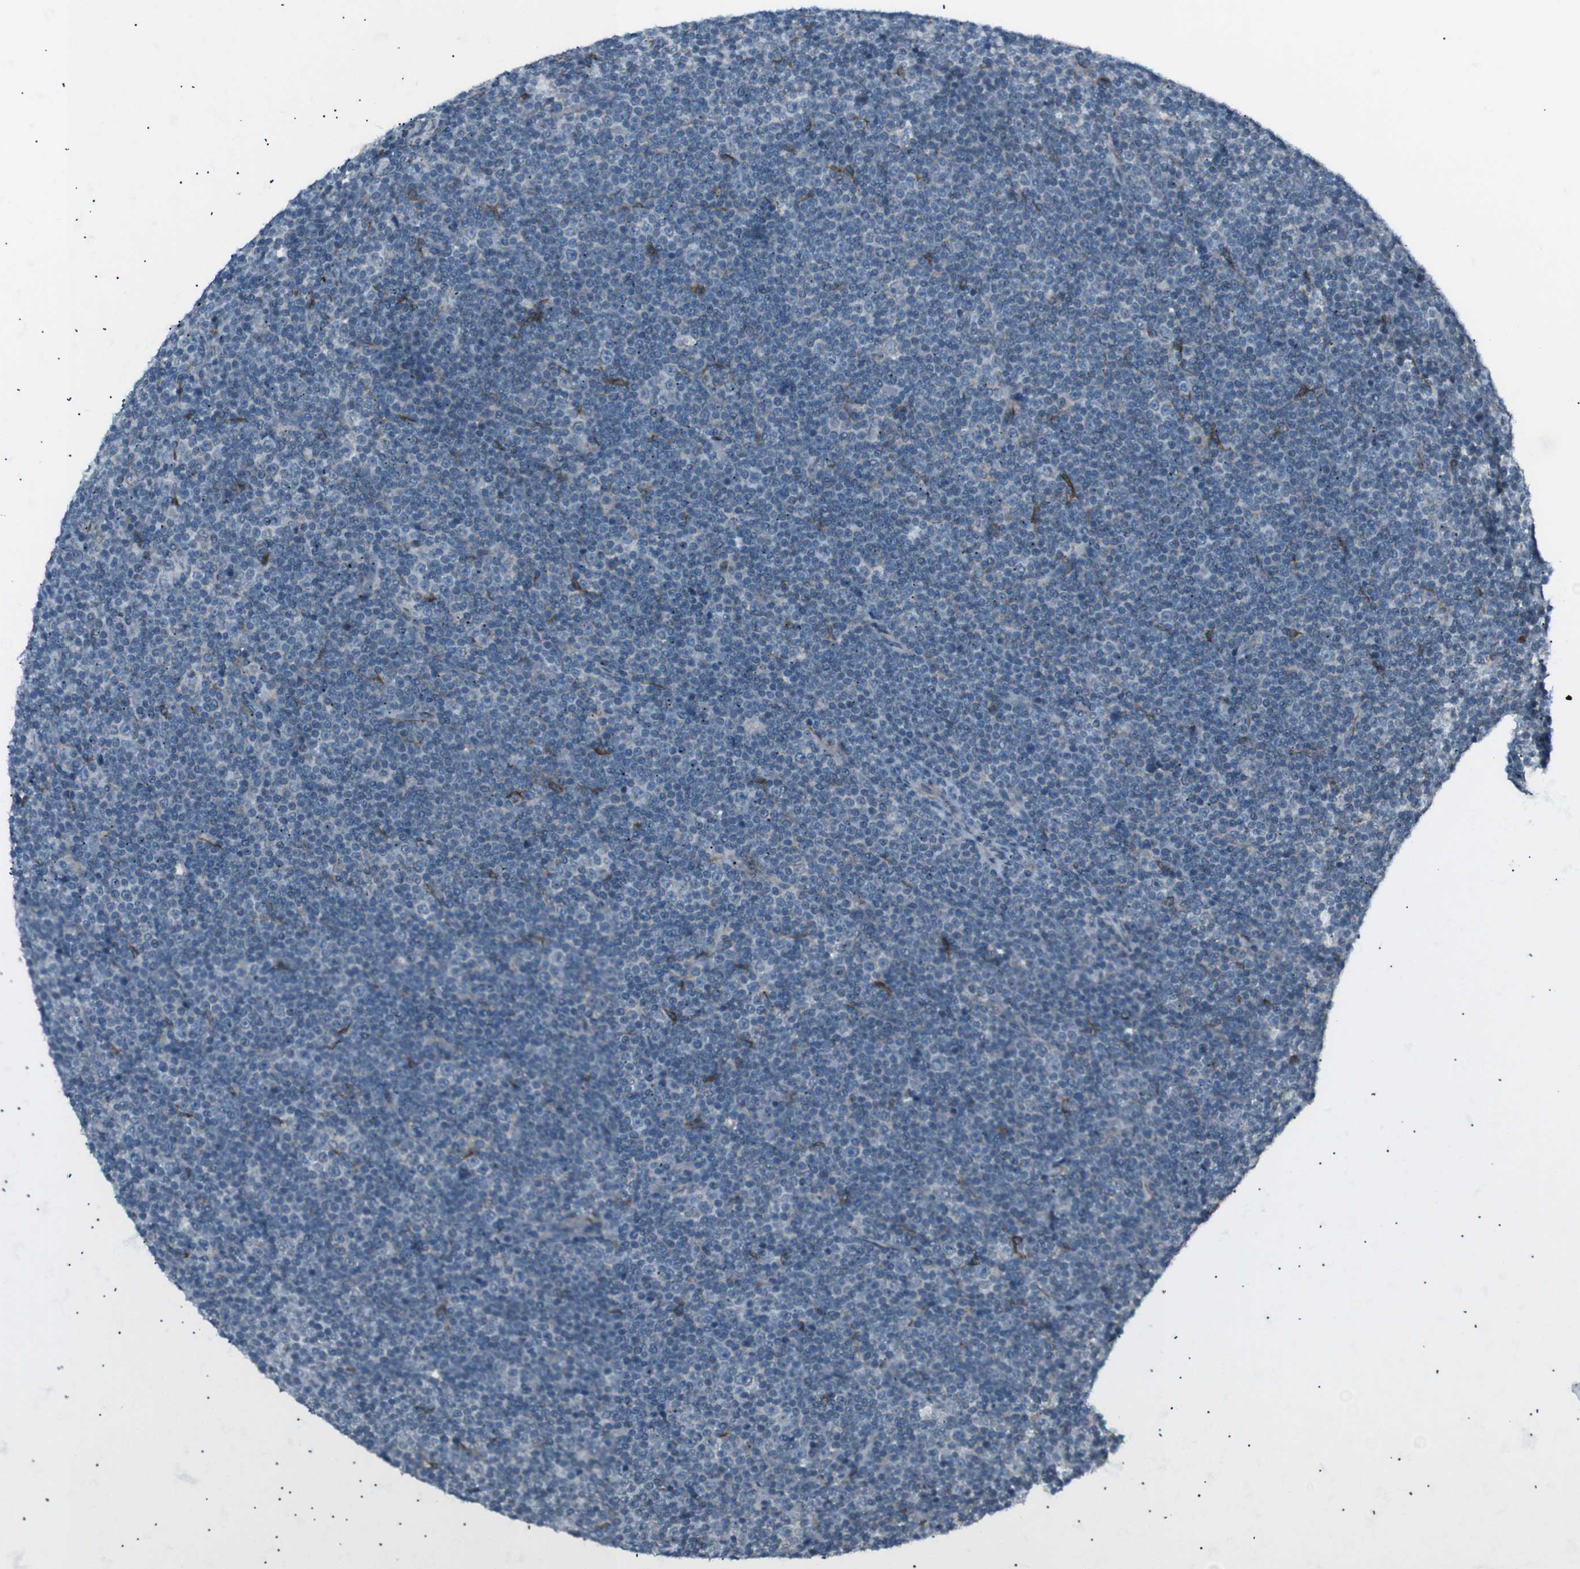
{"staining": {"intensity": "negative", "quantity": "none", "location": "none"}, "tissue": "lymphoma", "cell_type": "Tumor cells", "image_type": "cancer", "snomed": [{"axis": "morphology", "description": "Malignant lymphoma, non-Hodgkin's type, Low grade"}, {"axis": "topography", "description": "Lymph node"}], "caption": "A histopathology image of human lymphoma is negative for staining in tumor cells.", "gene": "LNPK", "patient": {"sex": "female", "age": 67}}